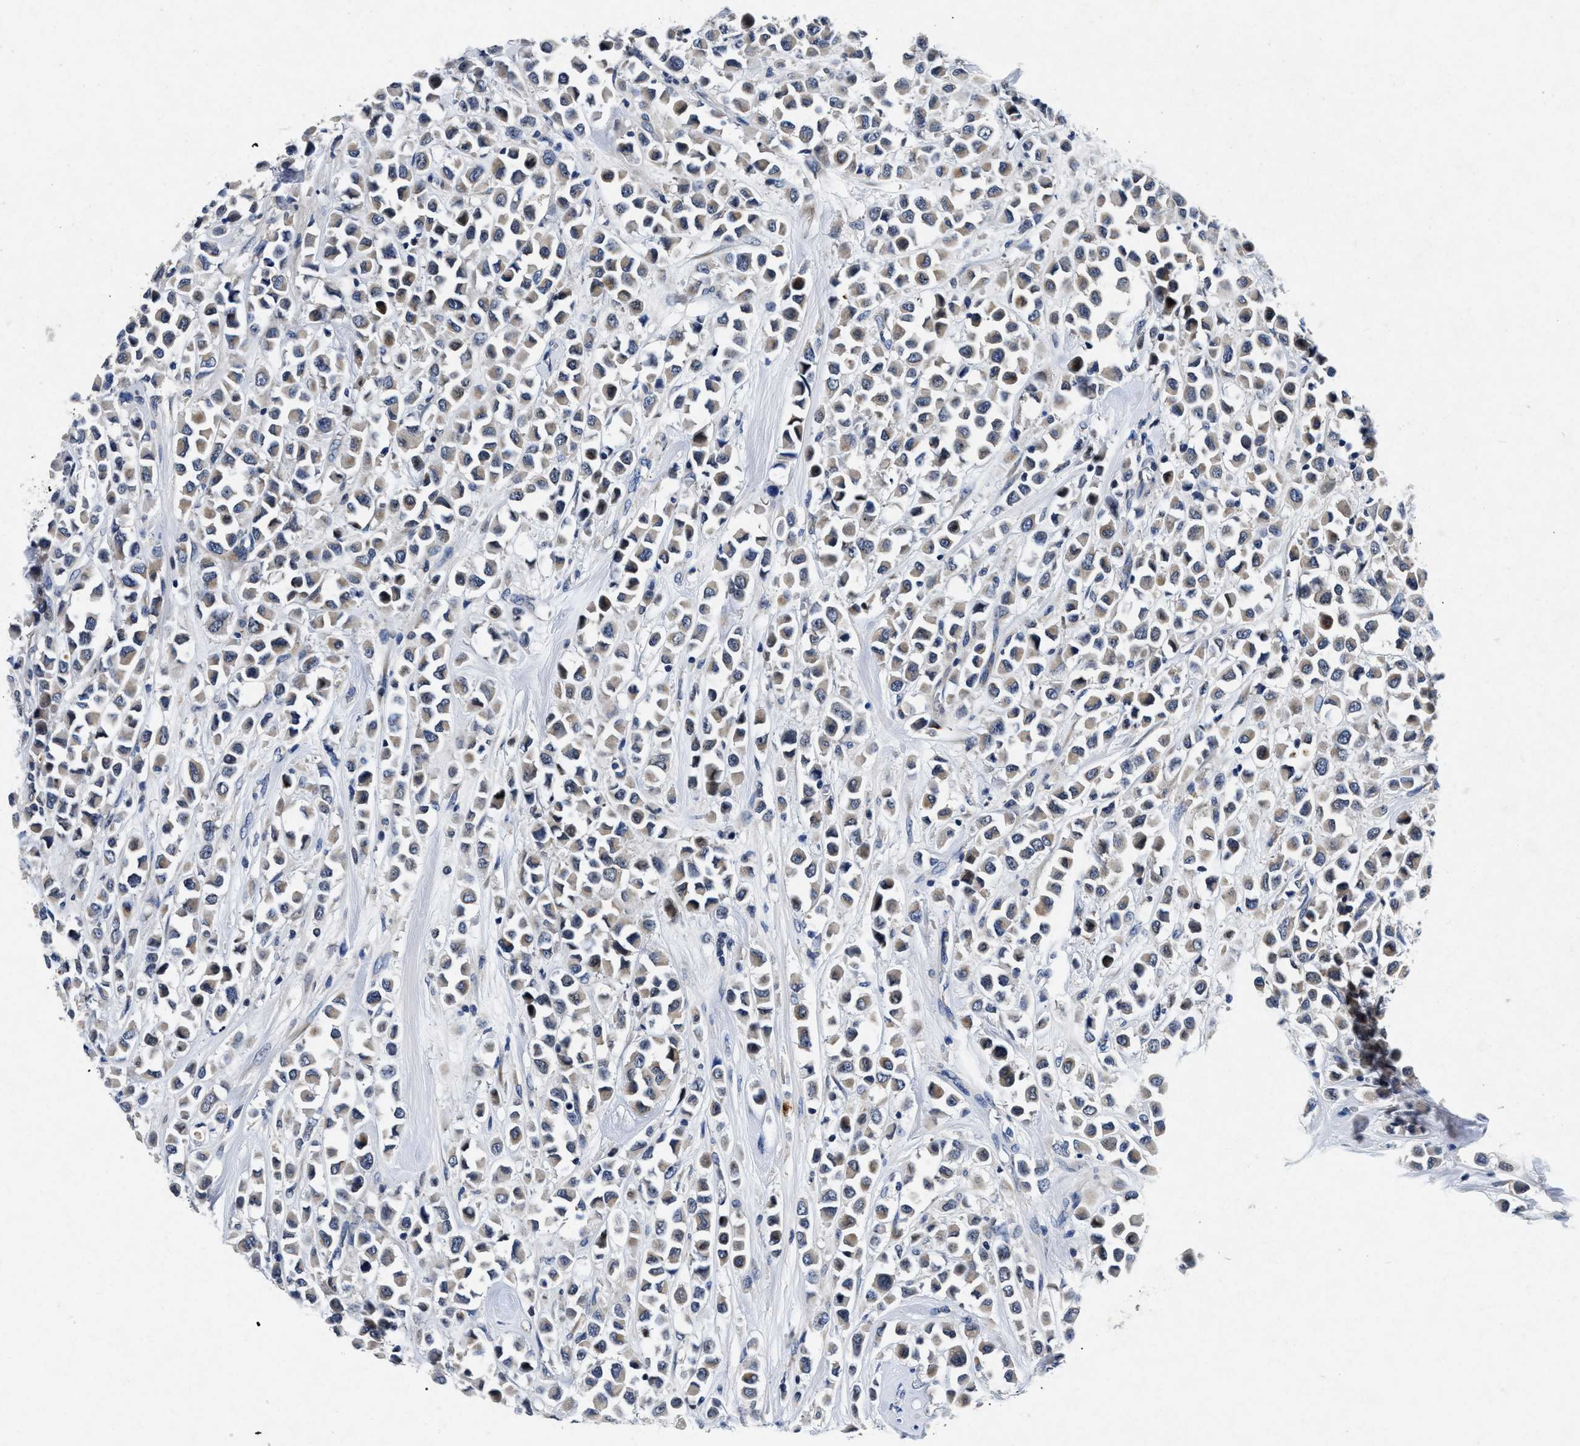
{"staining": {"intensity": "weak", "quantity": "<25%", "location": "cytoplasmic/membranous"}, "tissue": "breast cancer", "cell_type": "Tumor cells", "image_type": "cancer", "snomed": [{"axis": "morphology", "description": "Duct carcinoma"}, {"axis": "topography", "description": "Breast"}], "caption": "A micrograph of human infiltrating ductal carcinoma (breast) is negative for staining in tumor cells. (DAB immunohistochemistry (IHC), high magnification).", "gene": "LAD1", "patient": {"sex": "female", "age": 61}}